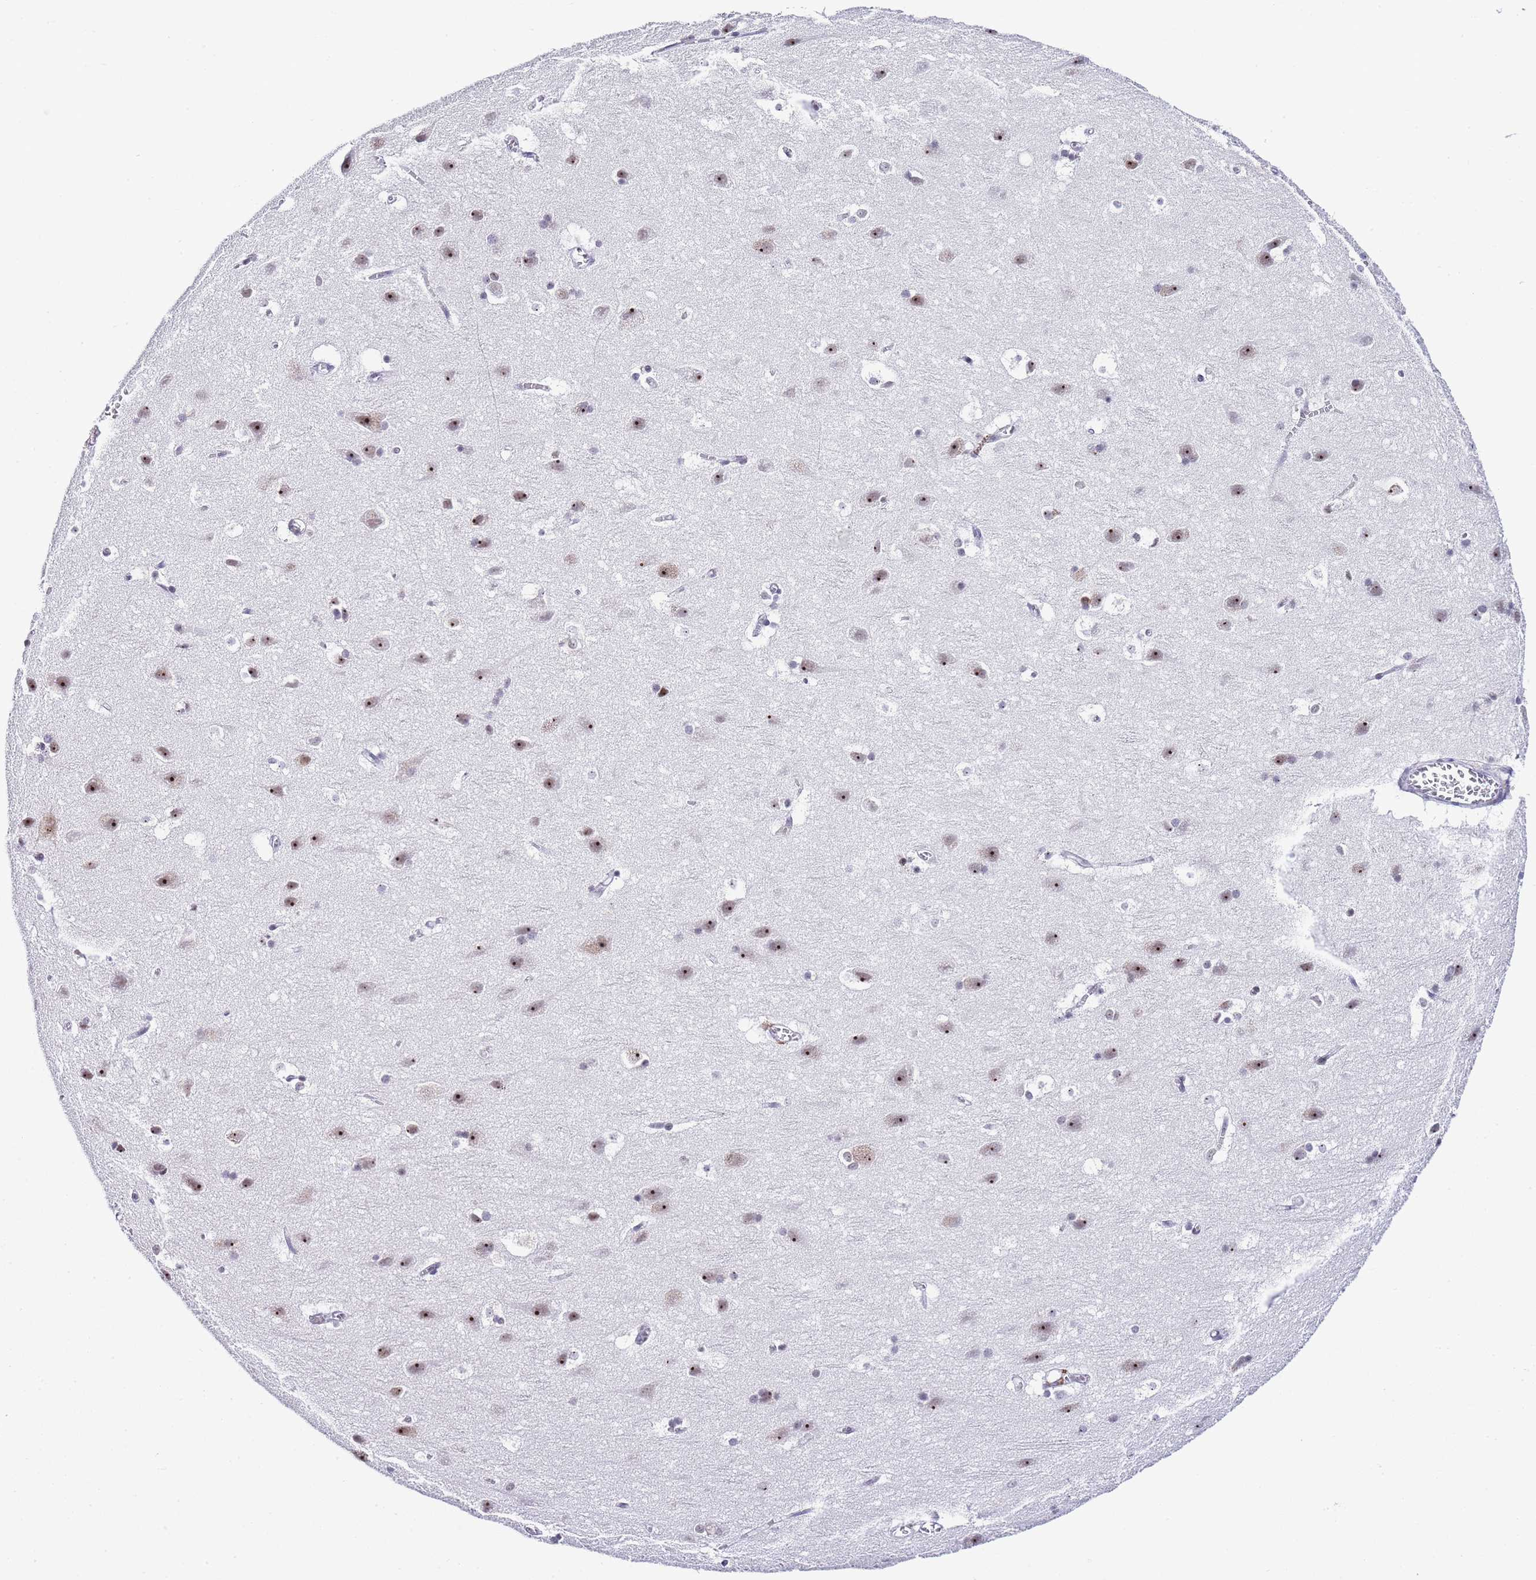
{"staining": {"intensity": "negative", "quantity": "none", "location": "none"}, "tissue": "cerebral cortex", "cell_type": "Endothelial cells", "image_type": "normal", "snomed": [{"axis": "morphology", "description": "Normal tissue, NOS"}, {"axis": "topography", "description": "Cerebral cortex"}], "caption": "Immunohistochemical staining of benign cerebral cortex reveals no significant staining in endothelial cells. (DAB IHC visualized using brightfield microscopy, high magnification).", "gene": "NOP56", "patient": {"sex": "male", "age": 54}}